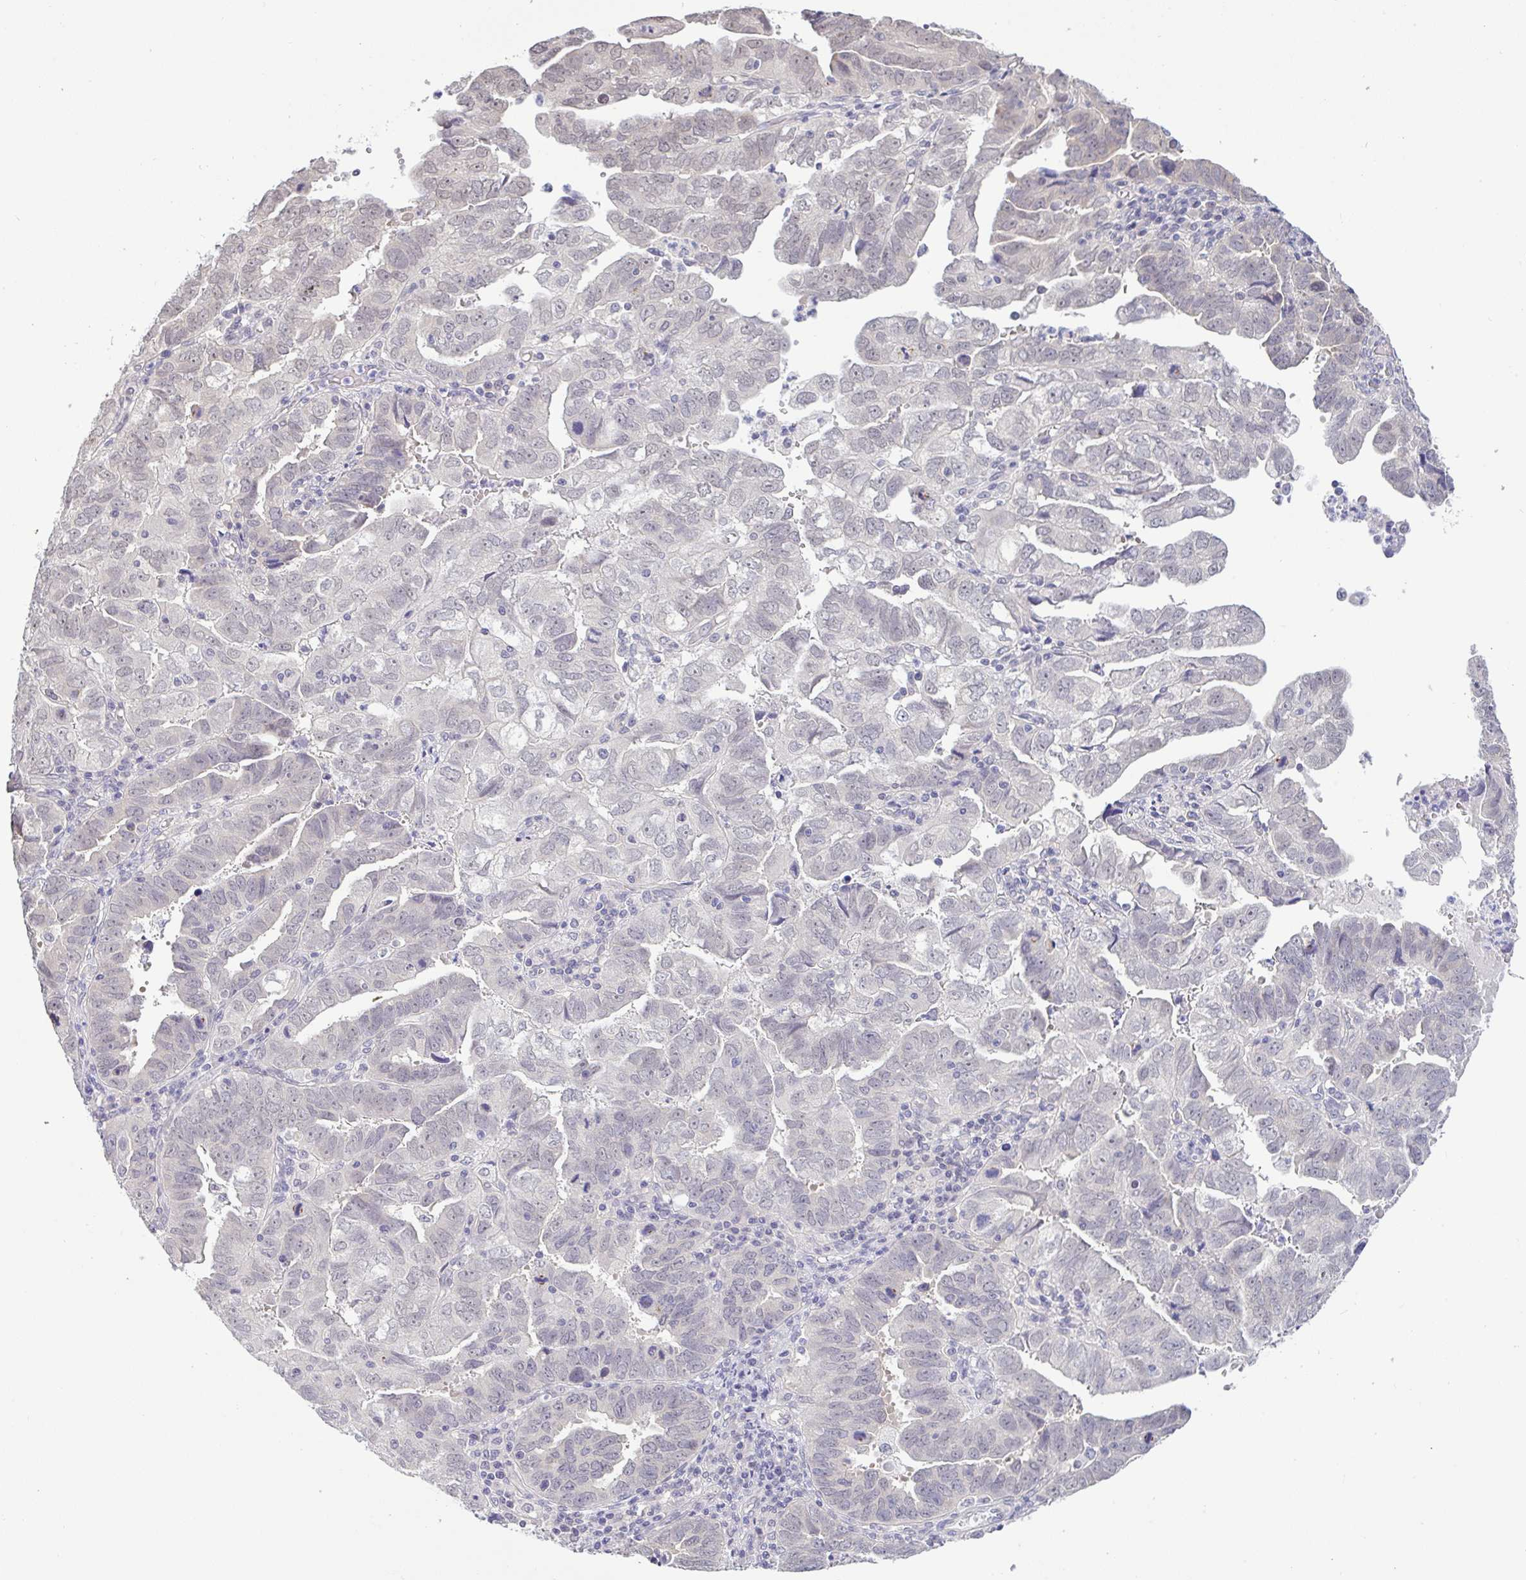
{"staining": {"intensity": "weak", "quantity": "<25%", "location": "nuclear"}, "tissue": "endometrial cancer", "cell_type": "Tumor cells", "image_type": "cancer", "snomed": [{"axis": "morphology", "description": "Adenocarcinoma, NOS"}, {"axis": "topography", "description": "Uterus"}], "caption": "Endometrial cancer stained for a protein using IHC displays no staining tumor cells.", "gene": "HYPK", "patient": {"sex": "female", "age": 62}}